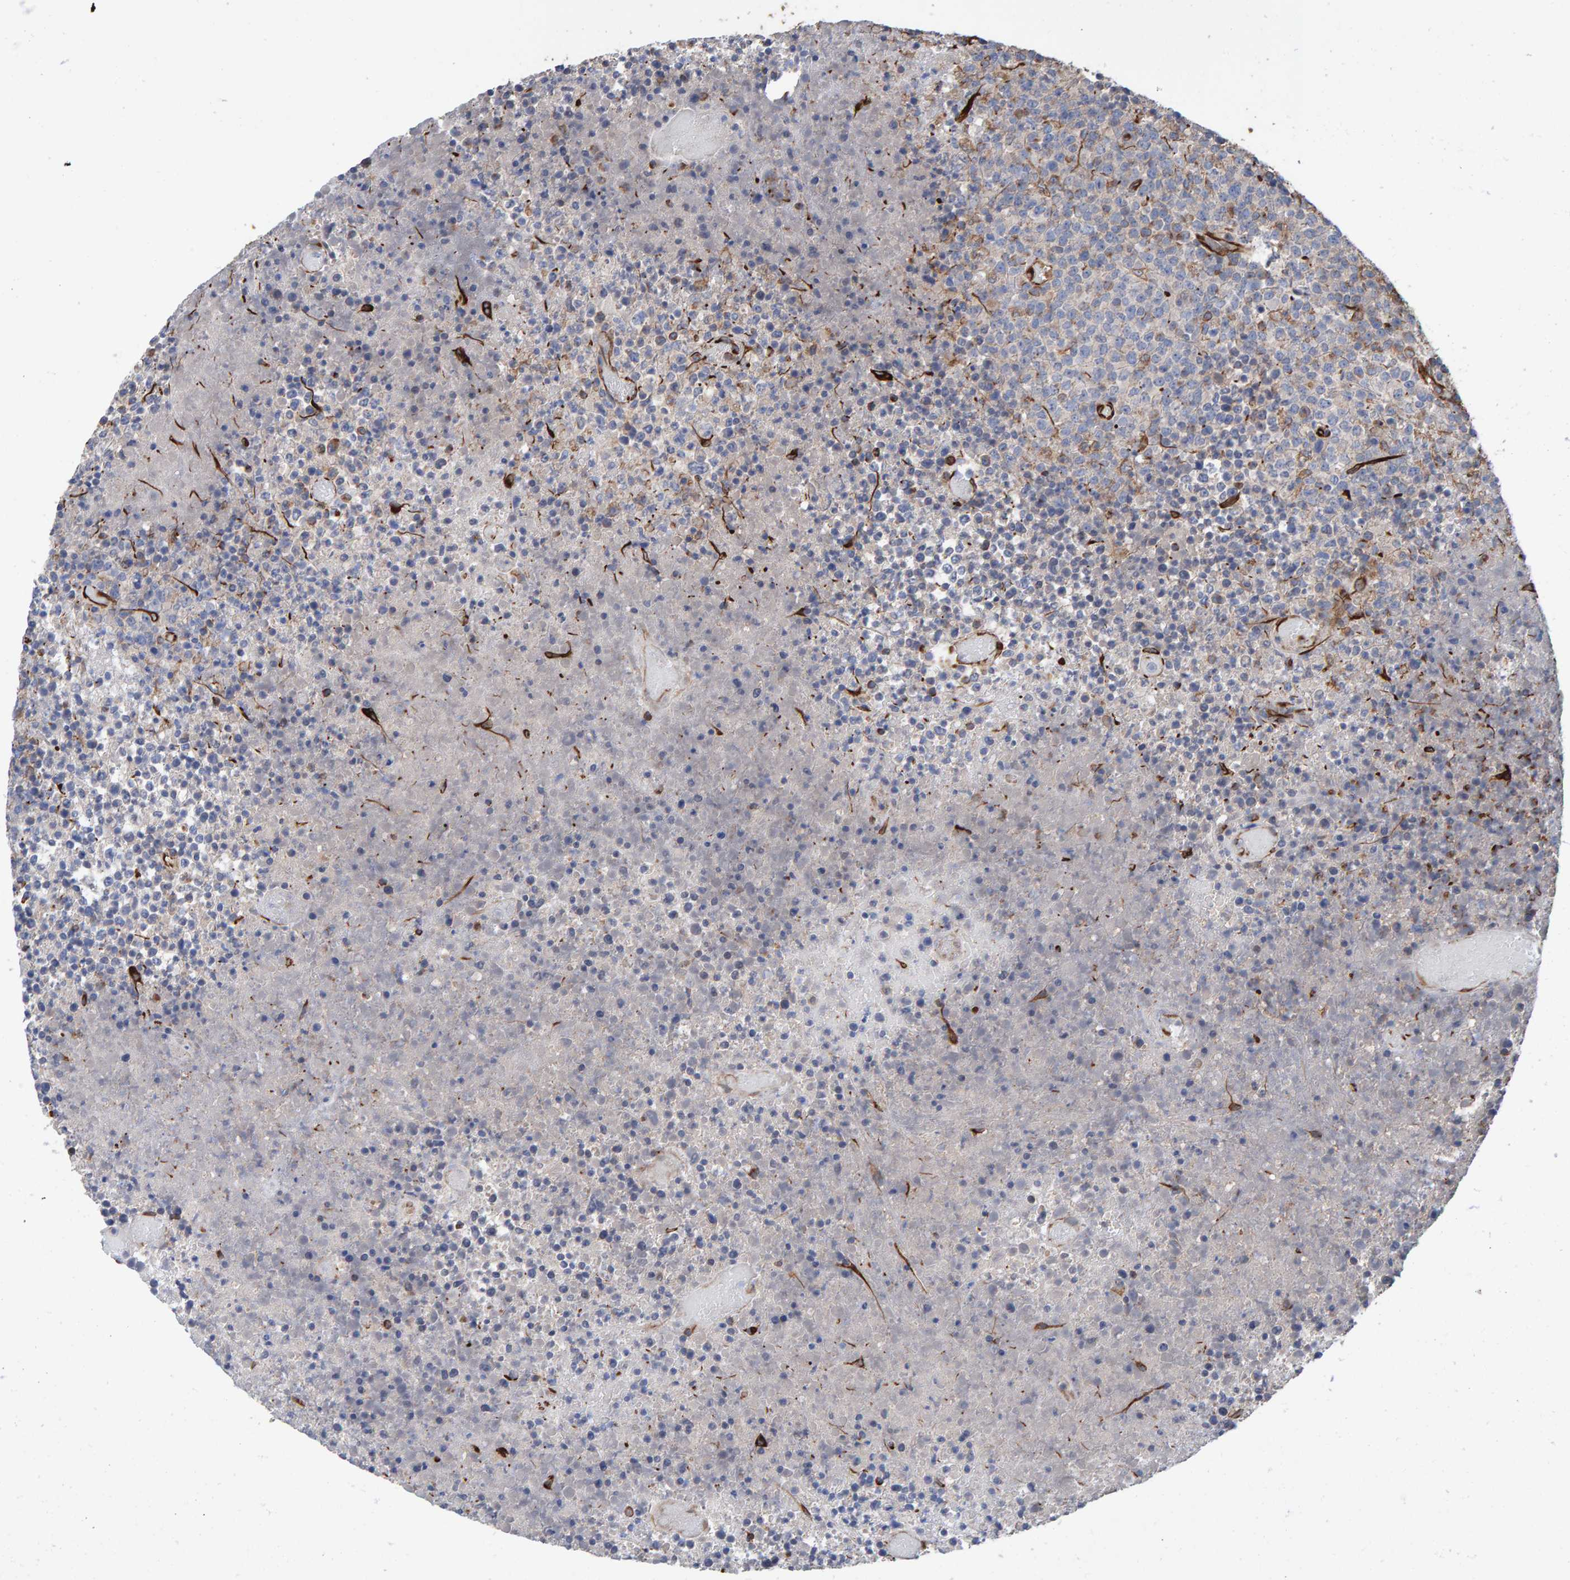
{"staining": {"intensity": "weak", "quantity": "<25%", "location": "cytoplasmic/membranous"}, "tissue": "lymphoma", "cell_type": "Tumor cells", "image_type": "cancer", "snomed": [{"axis": "morphology", "description": "Malignant lymphoma, non-Hodgkin's type, High grade"}, {"axis": "topography", "description": "Lymph node"}], "caption": "Human high-grade malignant lymphoma, non-Hodgkin's type stained for a protein using immunohistochemistry (IHC) reveals no staining in tumor cells.", "gene": "ZNF347", "patient": {"sex": "male", "age": 13}}